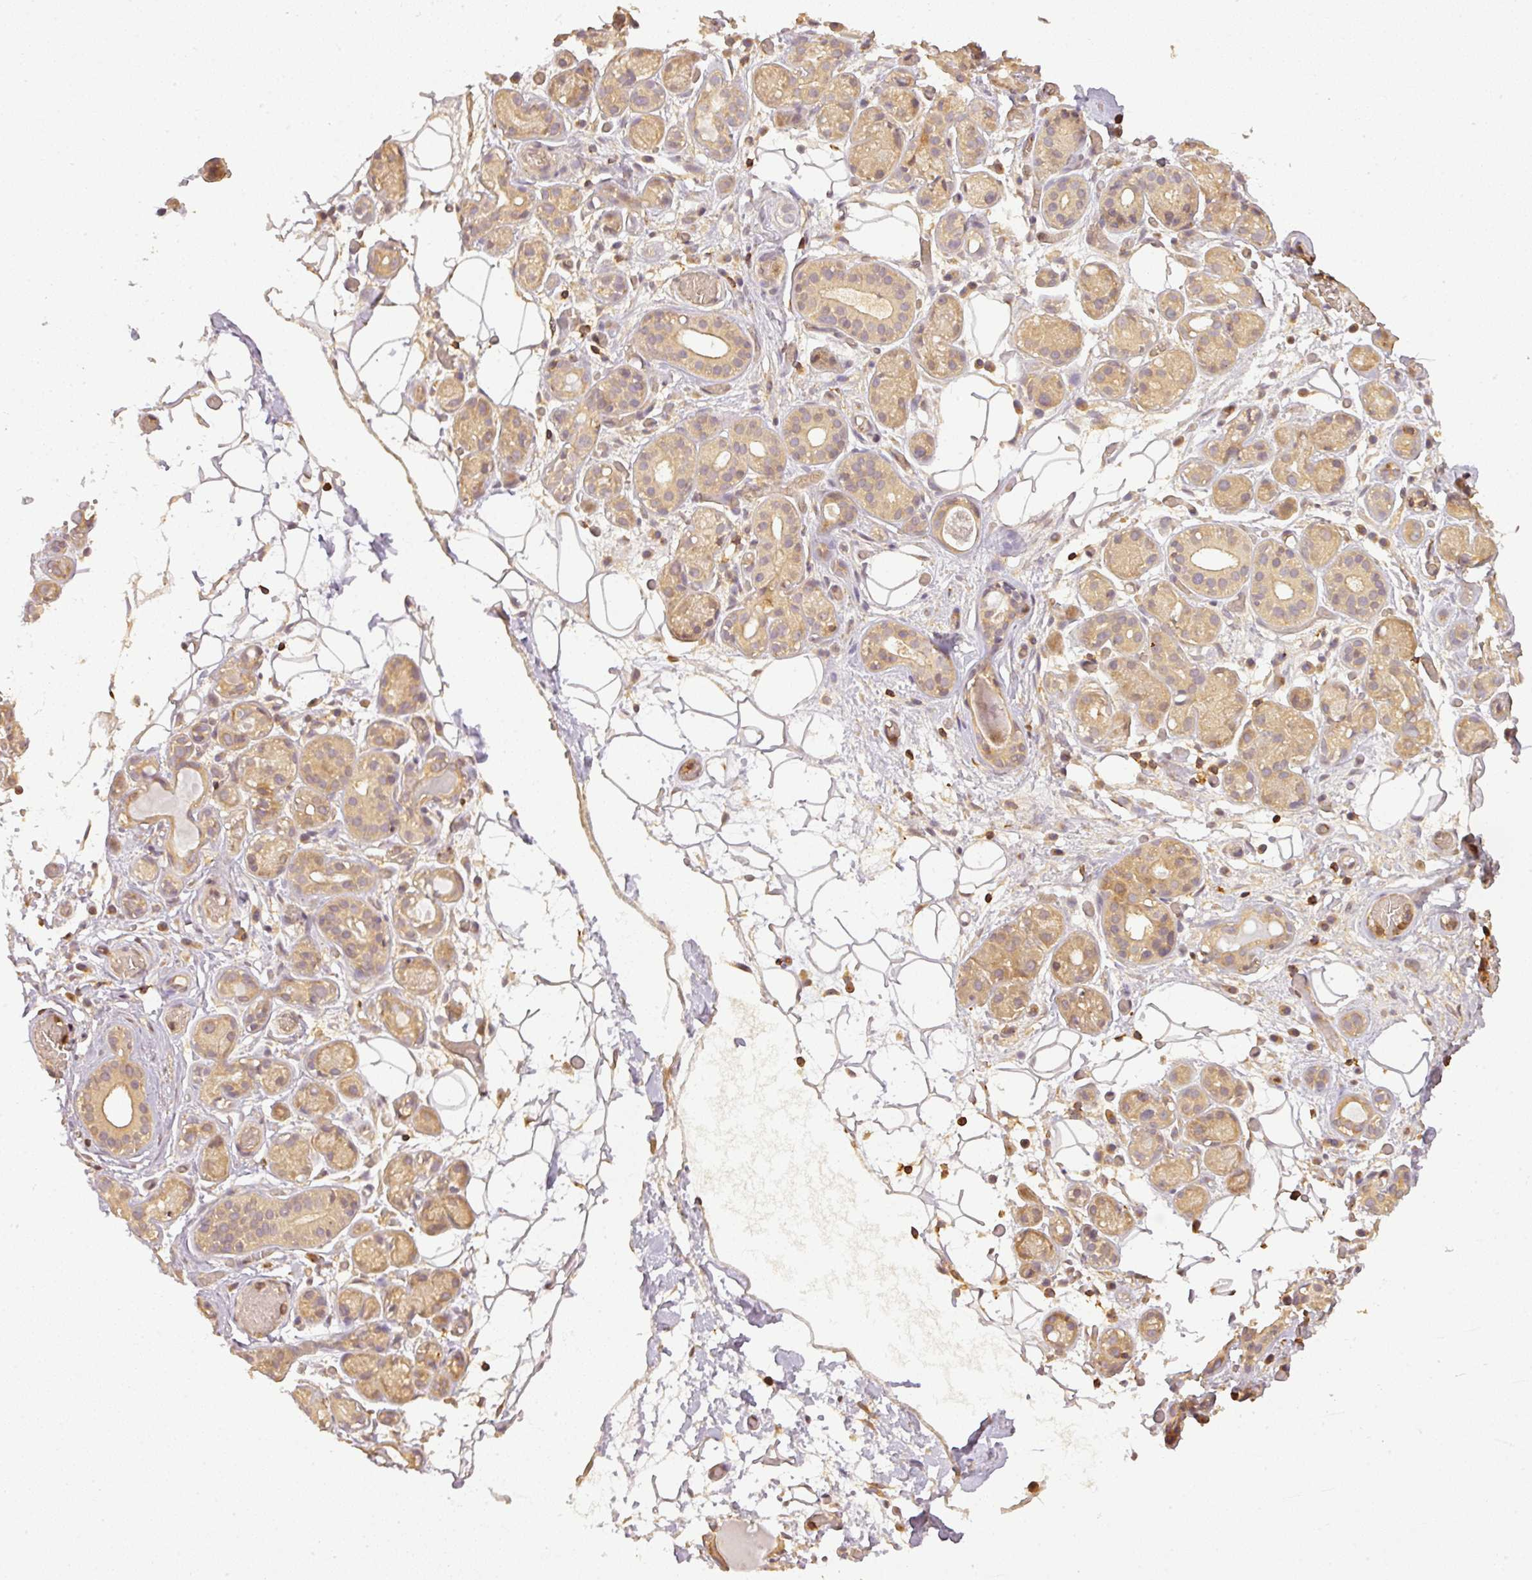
{"staining": {"intensity": "moderate", "quantity": "25%-75%", "location": "cytoplasmic/membranous"}, "tissue": "salivary gland", "cell_type": "Glandular cells", "image_type": "normal", "snomed": [{"axis": "morphology", "description": "Normal tissue, NOS"}, {"axis": "topography", "description": "Salivary gland"}], "caption": "Protein staining of unremarkable salivary gland reveals moderate cytoplasmic/membranous expression in about 25%-75% of glandular cells.", "gene": "TCL1B", "patient": {"sex": "male", "age": 82}}